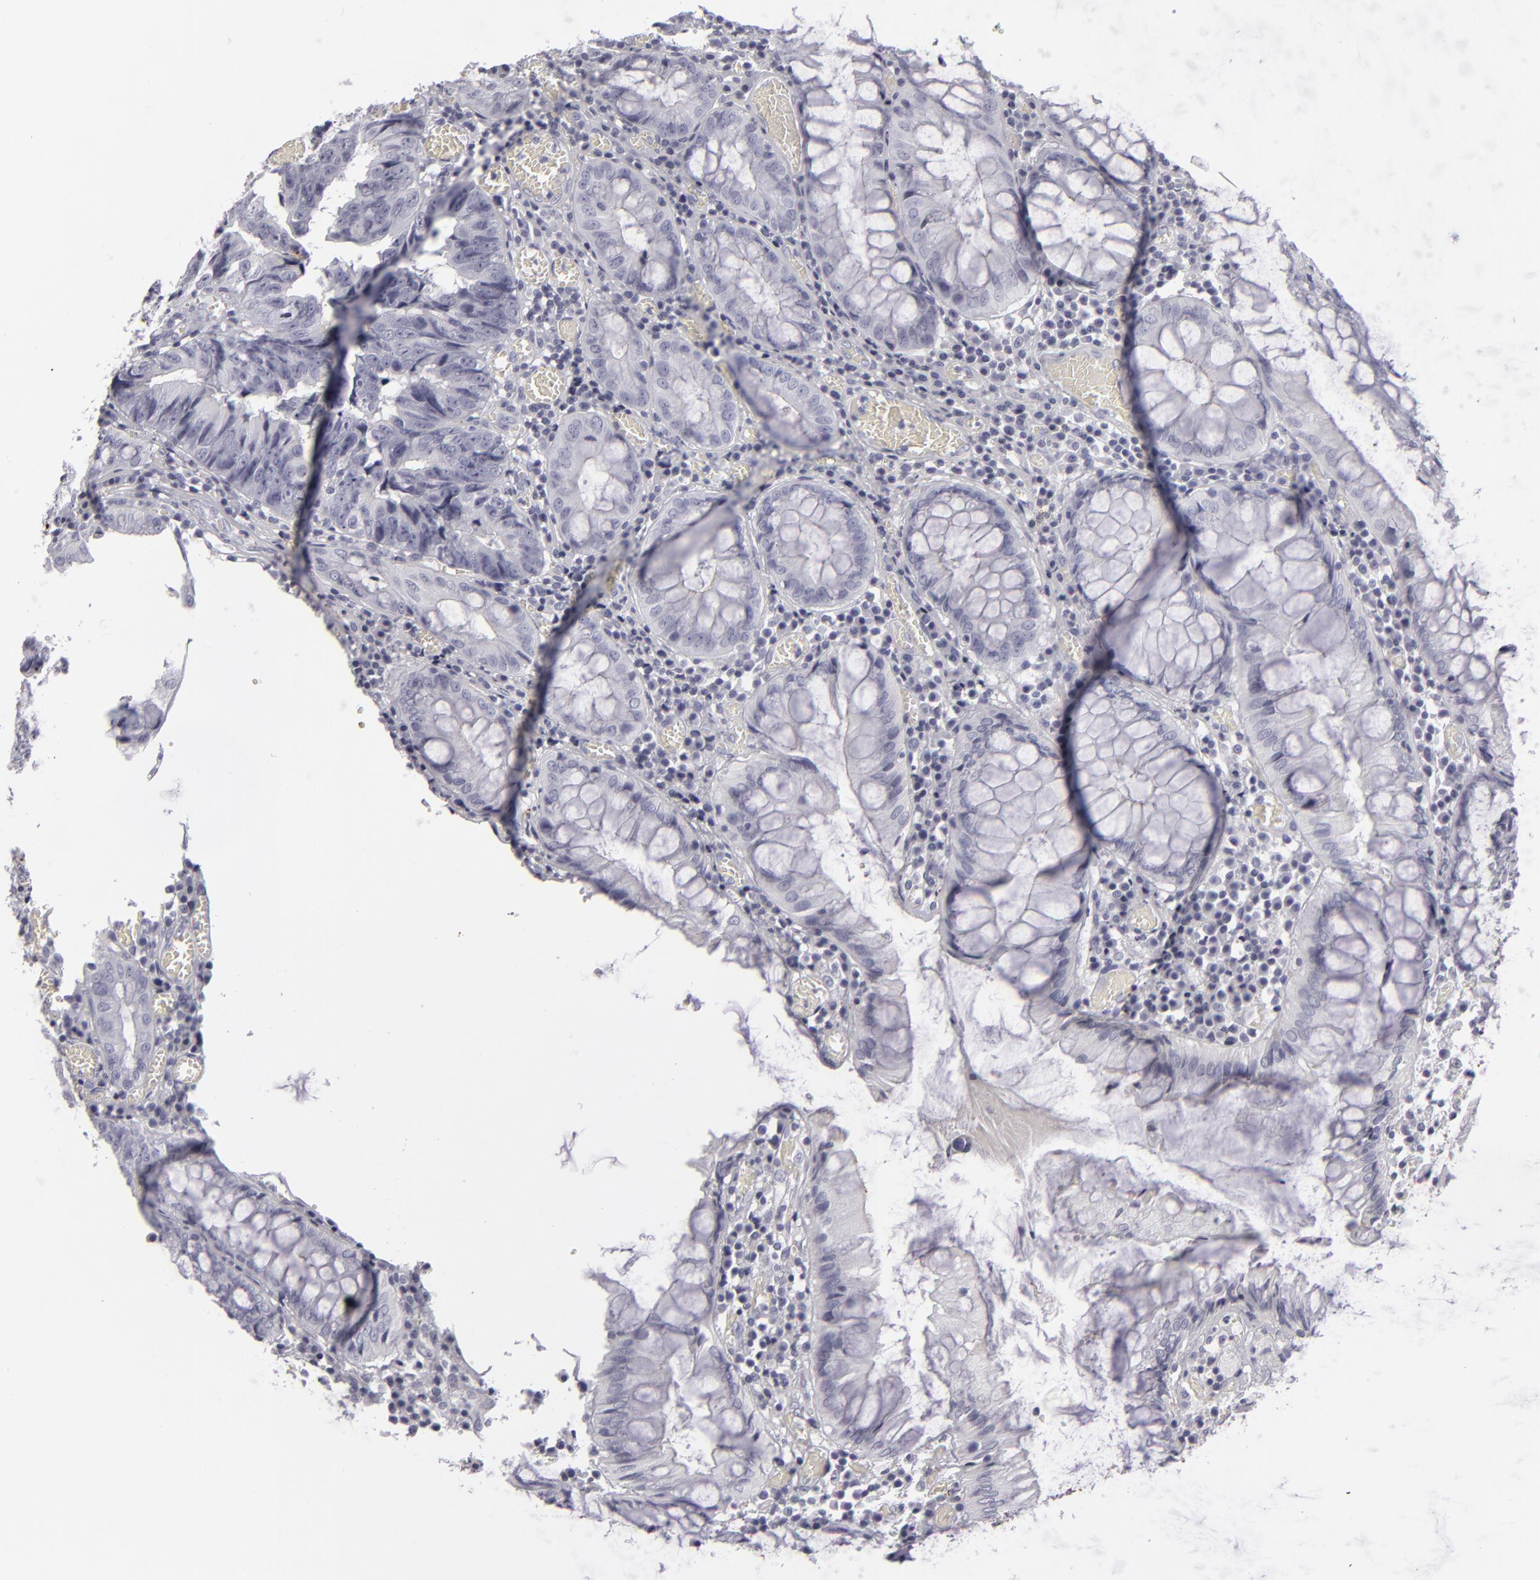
{"staining": {"intensity": "negative", "quantity": "none", "location": "none"}, "tissue": "colorectal cancer", "cell_type": "Tumor cells", "image_type": "cancer", "snomed": [{"axis": "morphology", "description": "Adenocarcinoma, NOS"}, {"axis": "topography", "description": "Rectum"}], "caption": "Tumor cells show no significant staining in colorectal cancer (adenocarcinoma). (DAB immunohistochemistry (IHC), high magnification).", "gene": "C9", "patient": {"sex": "female", "age": 98}}